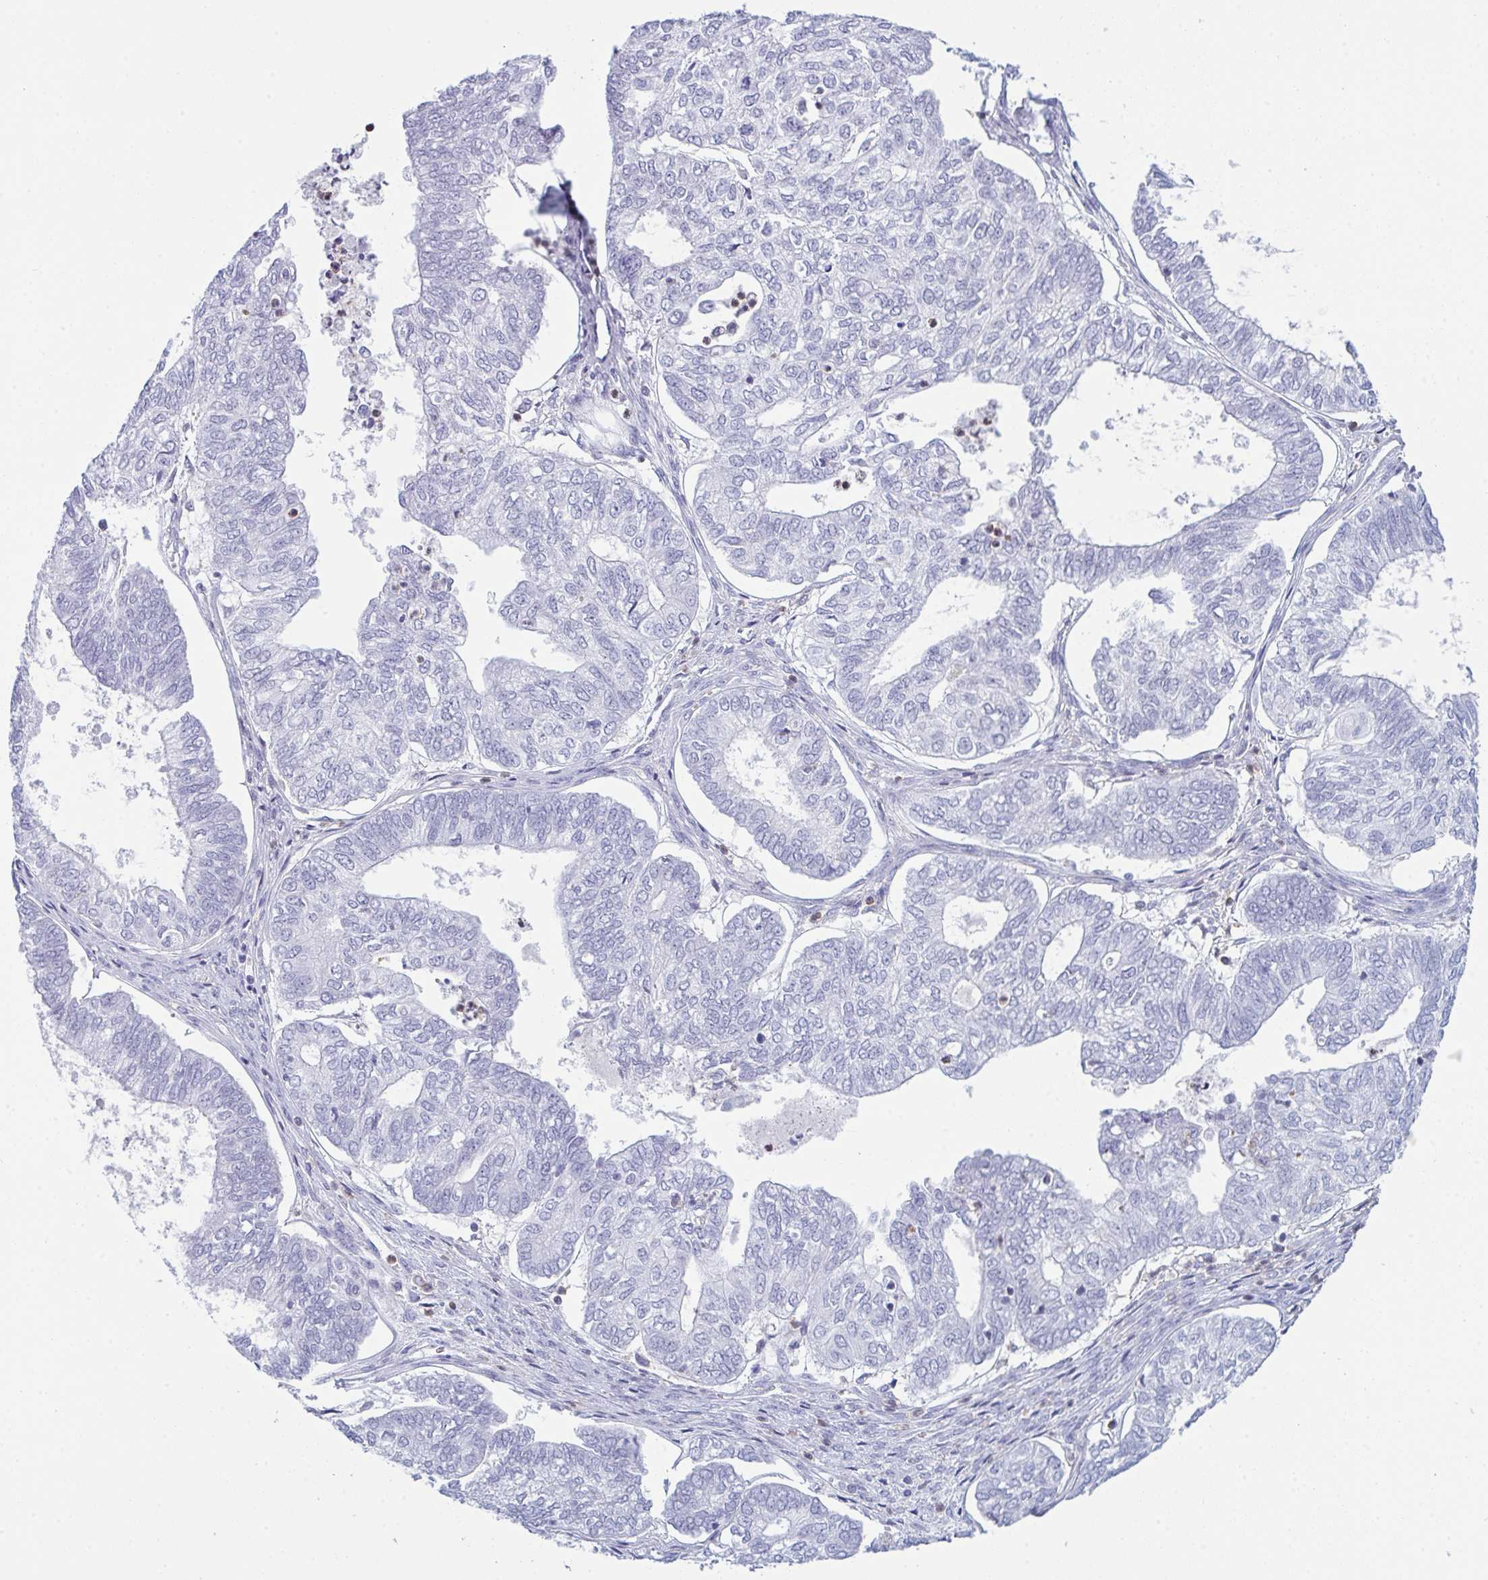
{"staining": {"intensity": "negative", "quantity": "none", "location": "none"}, "tissue": "ovarian cancer", "cell_type": "Tumor cells", "image_type": "cancer", "snomed": [{"axis": "morphology", "description": "Carcinoma, endometroid"}, {"axis": "topography", "description": "Ovary"}], "caption": "Tumor cells show no significant protein positivity in ovarian cancer.", "gene": "MYO1F", "patient": {"sex": "female", "age": 64}}